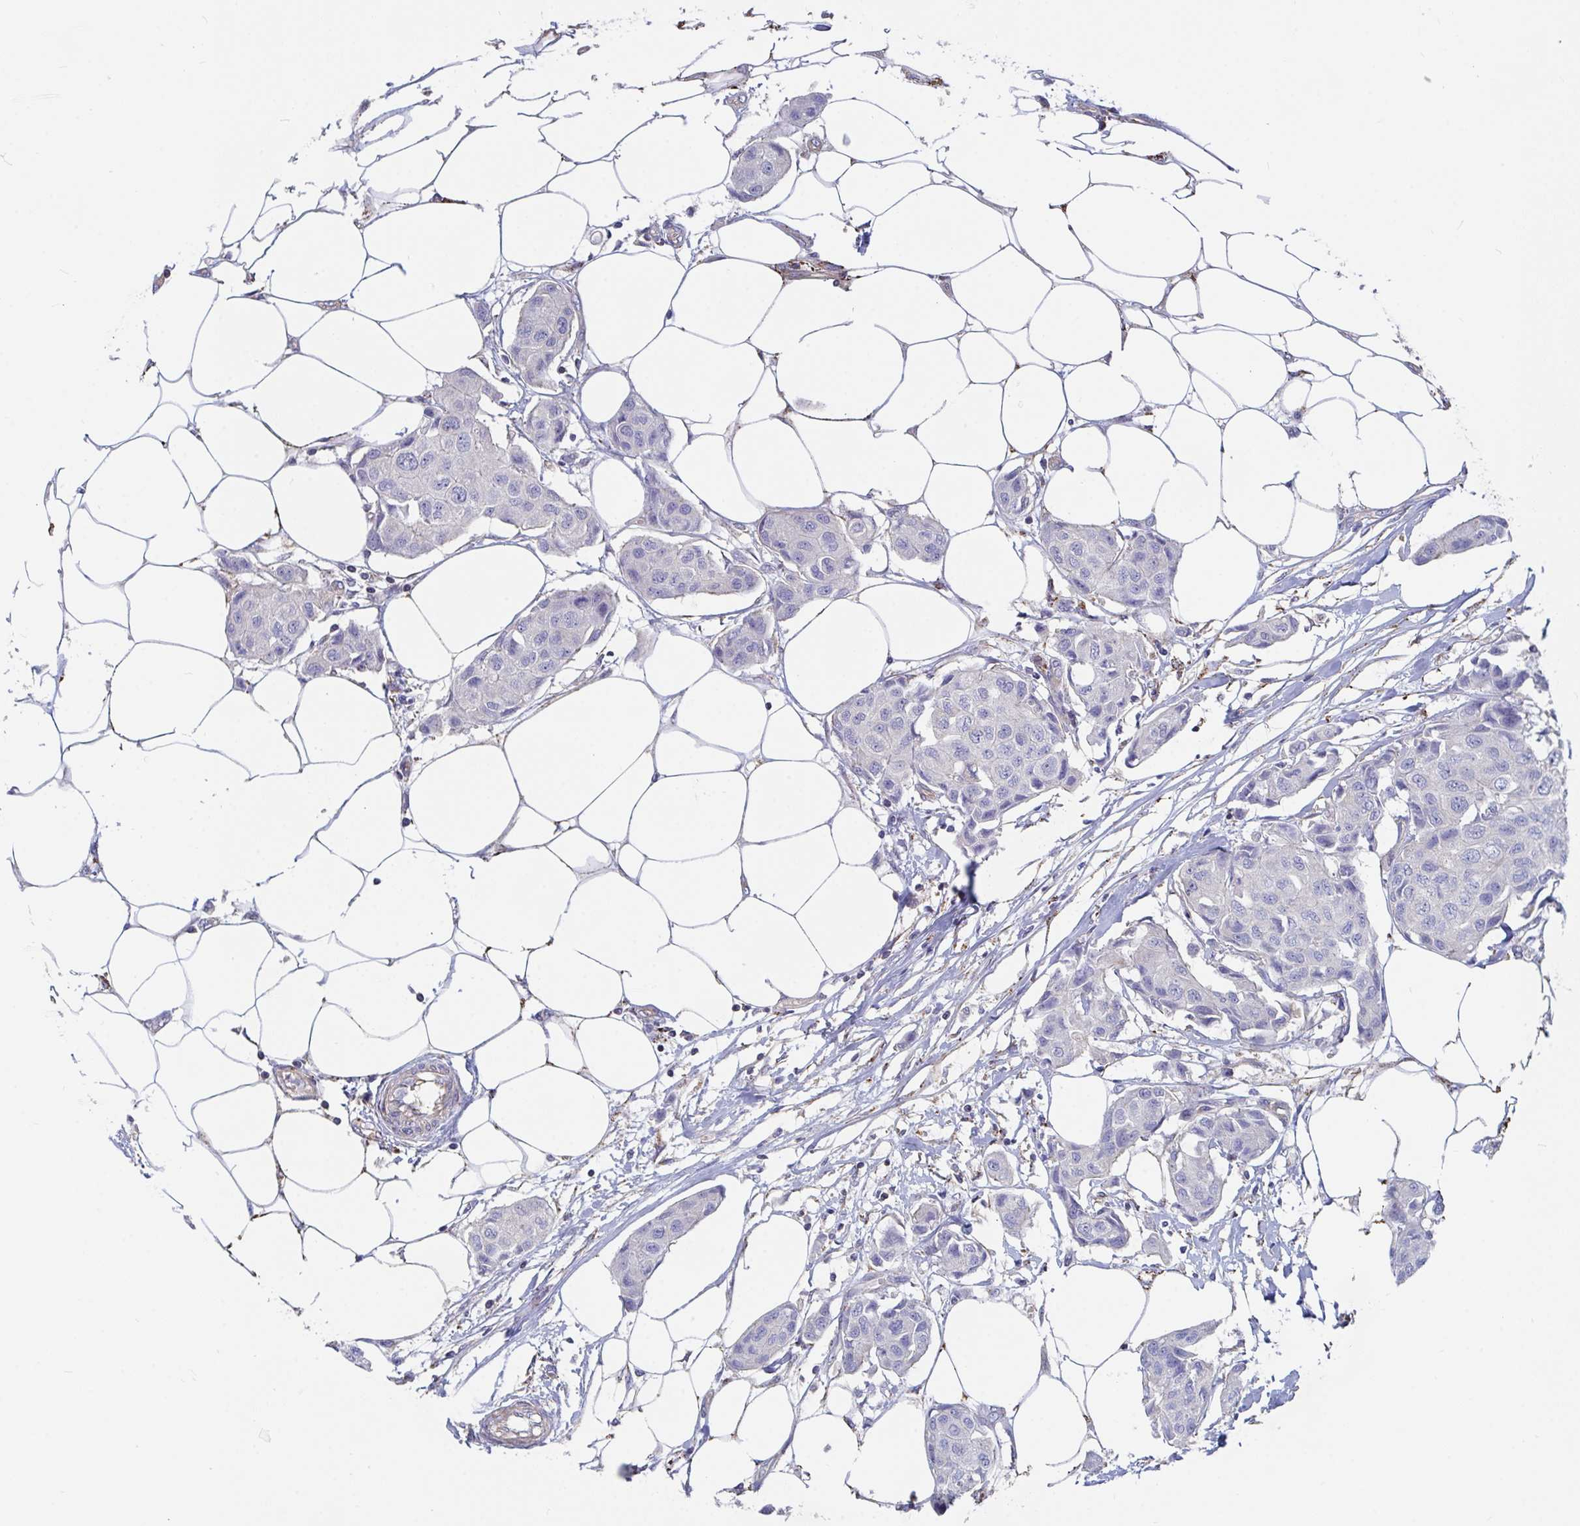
{"staining": {"intensity": "negative", "quantity": "none", "location": "none"}, "tissue": "breast cancer", "cell_type": "Tumor cells", "image_type": "cancer", "snomed": [{"axis": "morphology", "description": "Duct carcinoma"}, {"axis": "topography", "description": "Breast"}, {"axis": "topography", "description": "Lymph node"}], "caption": "There is no significant positivity in tumor cells of breast cancer (intraductal carcinoma).", "gene": "FAM156B", "patient": {"sex": "female", "age": 80}}